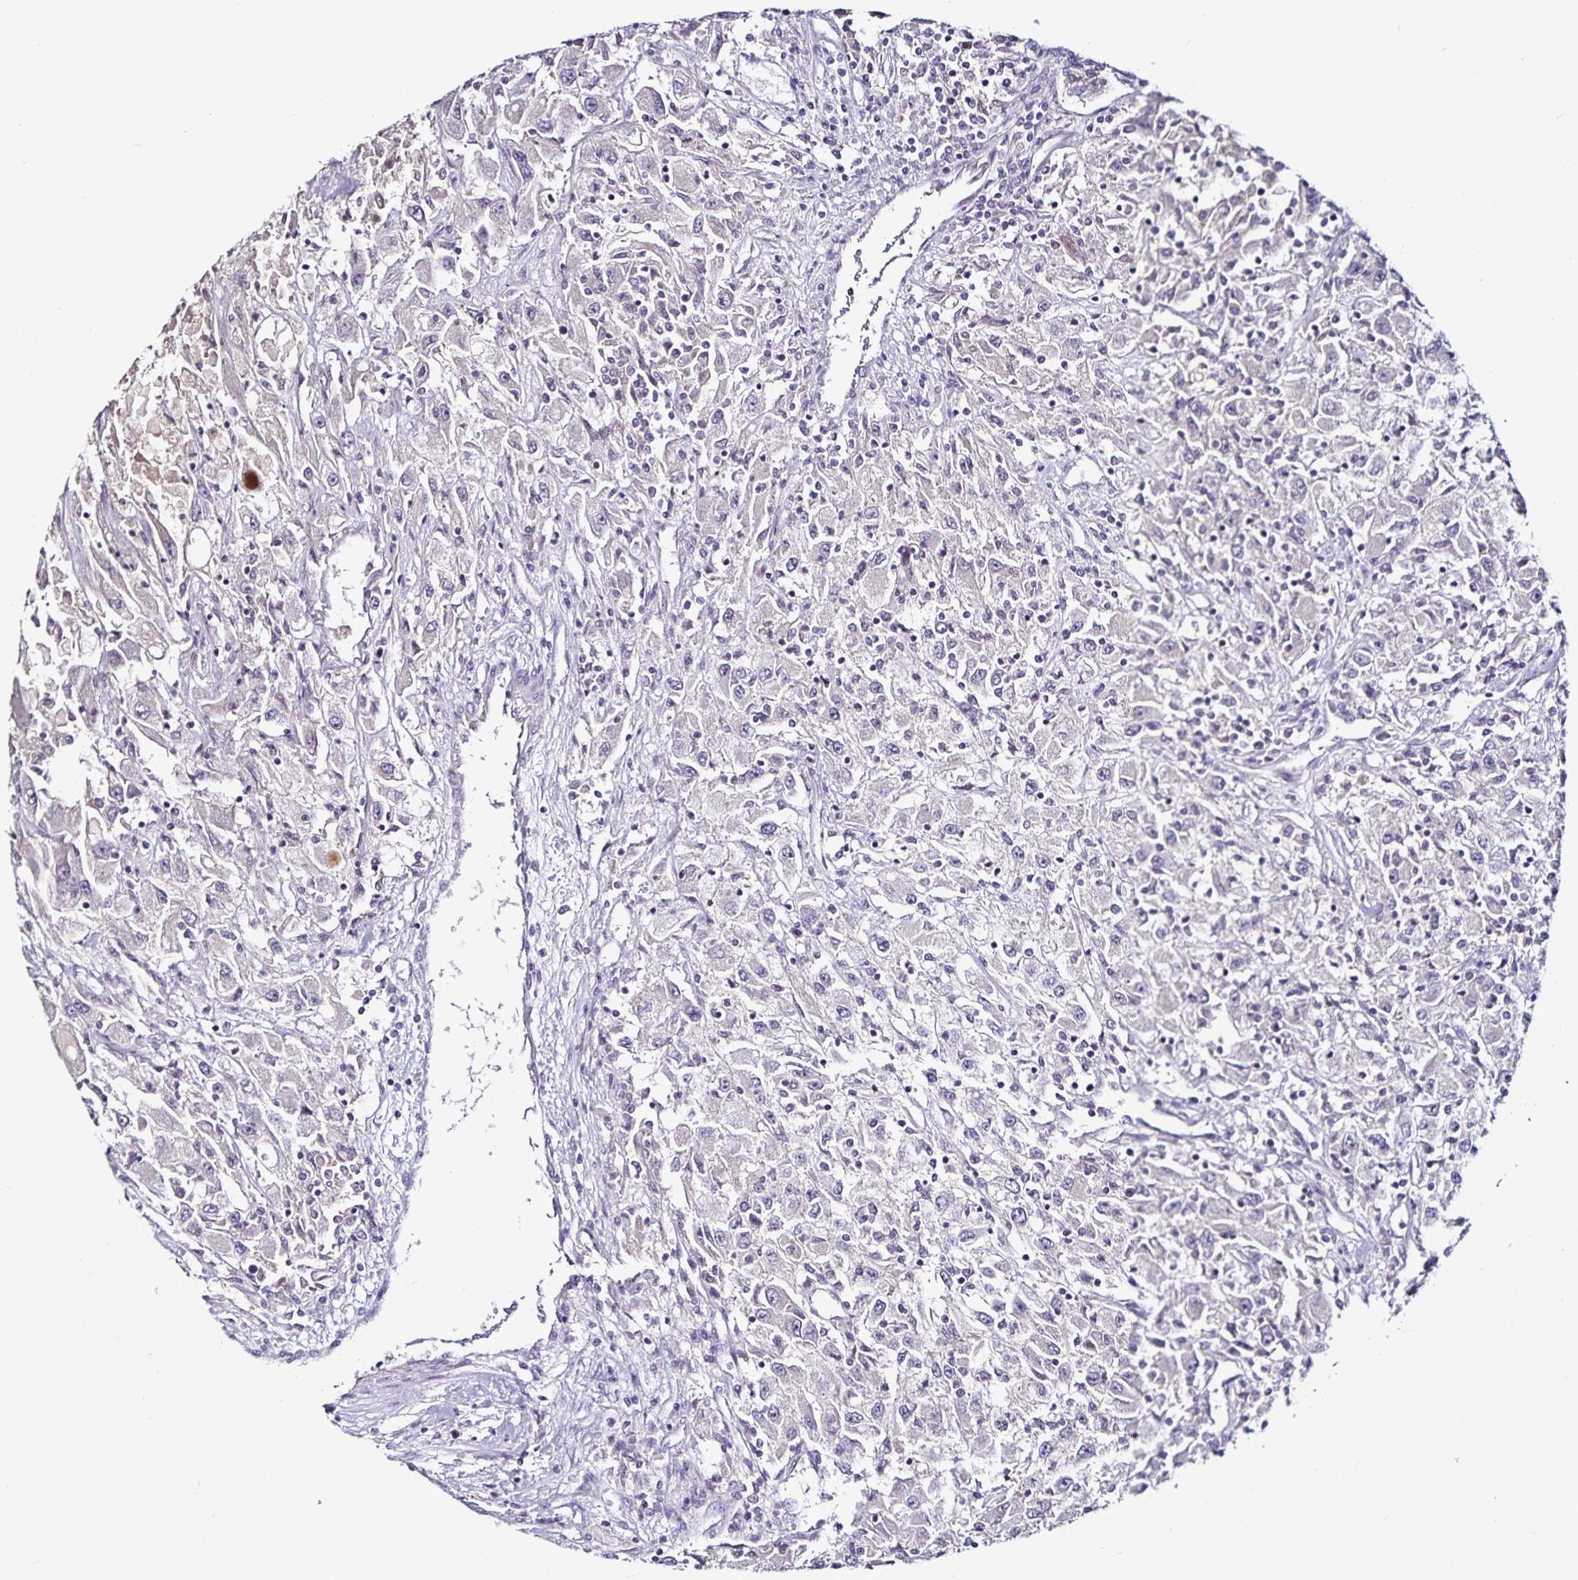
{"staining": {"intensity": "negative", "quantity": "none", "location": "none"}, "tissue": "renal cancer", "cell_type": "Tumor cells", "image_type": "cancer", "snomed": [{"axis": "morphology", "description": "Adenocarcinoma, NOS"}, {"axis": "topography", "description": "Kidney"}], "caption": "The image demonstrates no staining of tumor cells in renal cancer.", "gene": "ACSL5", "patient": {"sex": "female", "age": 67}}